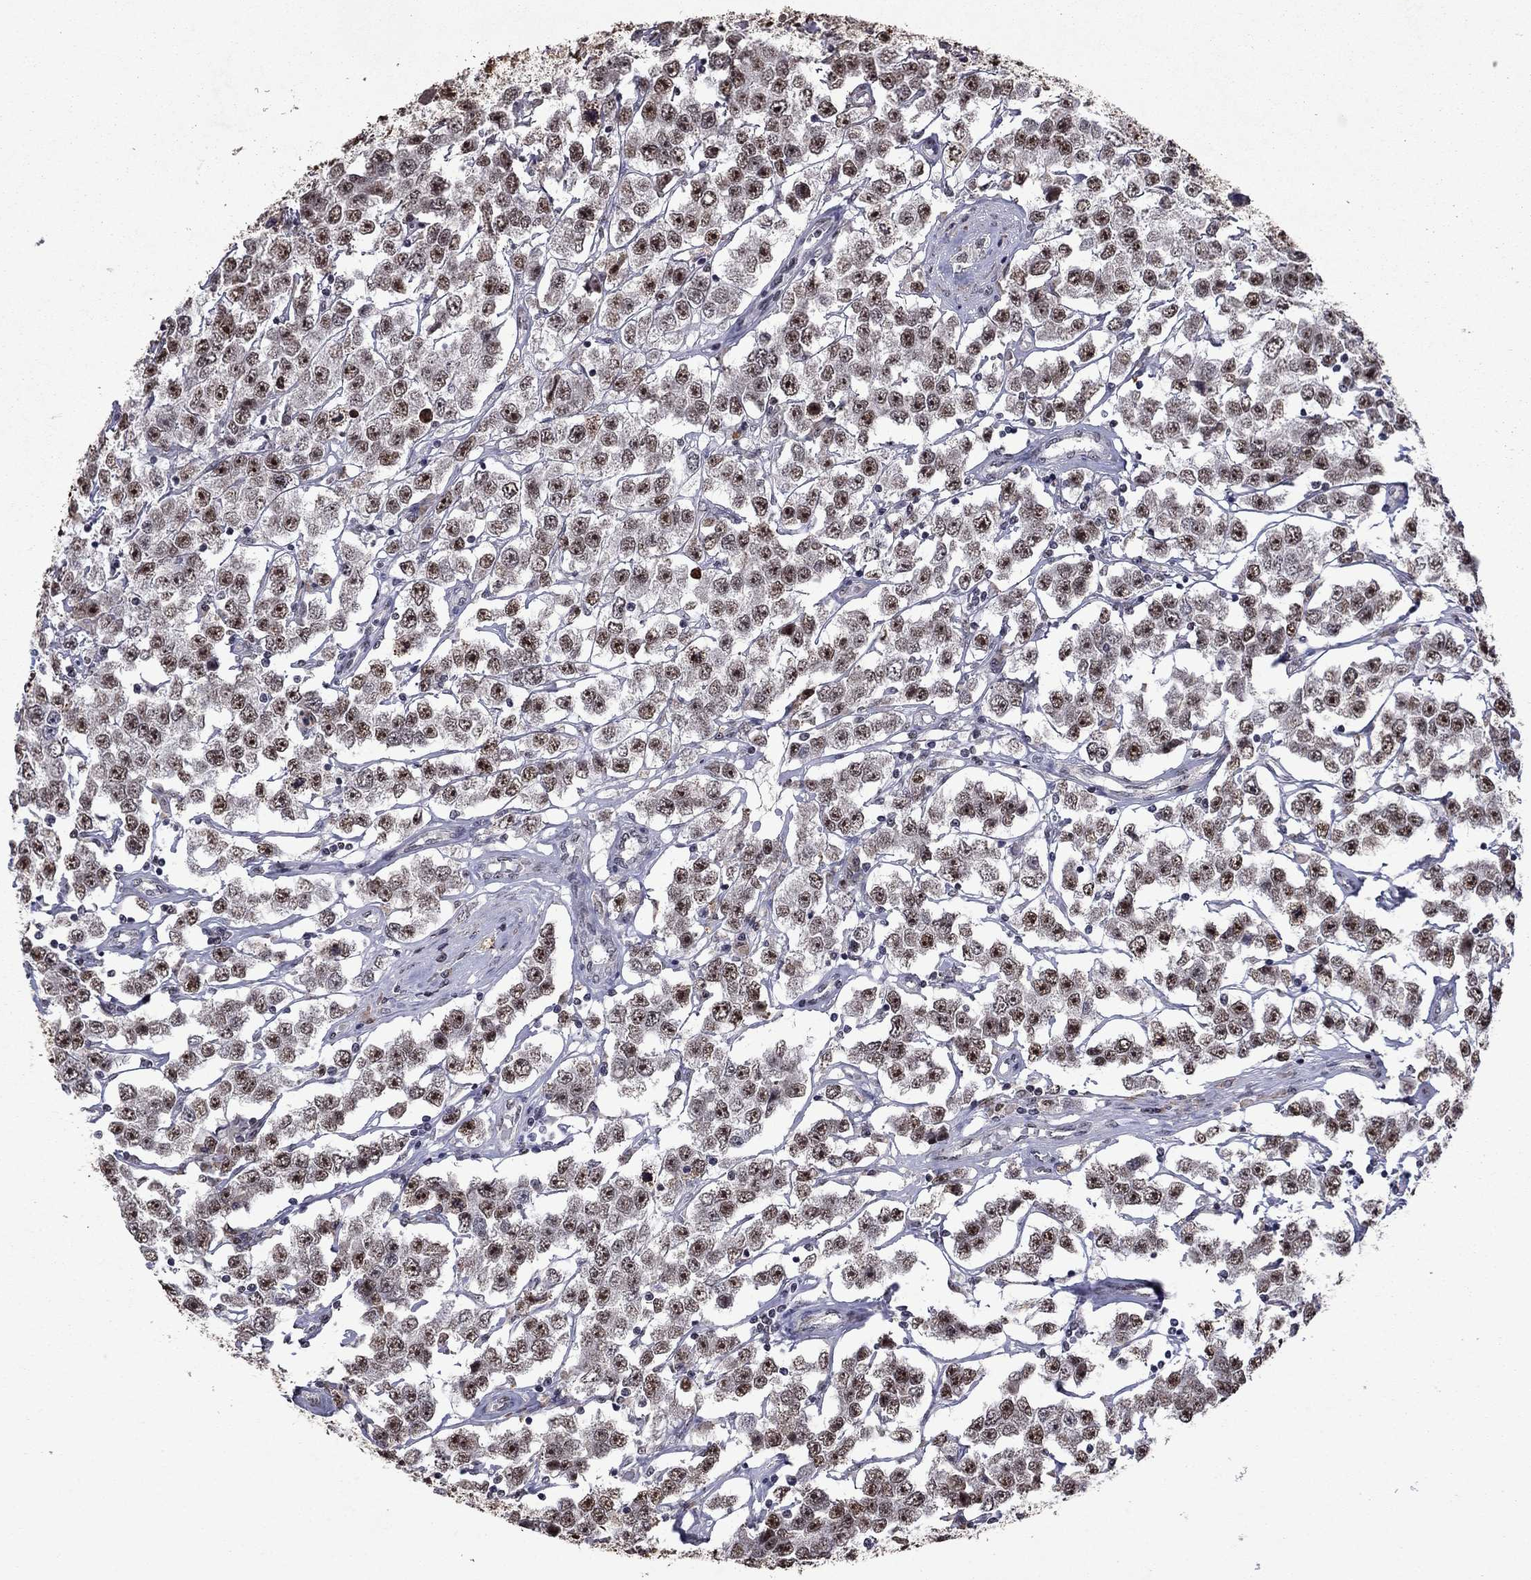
{"staining": {"intensity": "moderate", "quantity": ">75%", "location": "nuclear"}, "tissue": "testis cancer", "cell_type": "Tumor cells", "image_type": "cancer", "snomed": [{"axis": "morphology", "description": "Seminoma, NOS"}, {"axis": "topography", "description": "Testis"}], "caption": "Testis cancer (seminoma) stained with a protein marker displays moderate staining in tumor cells.", "gene": "SPOUT1", "patient": {"sex": "male", "age": 52}}